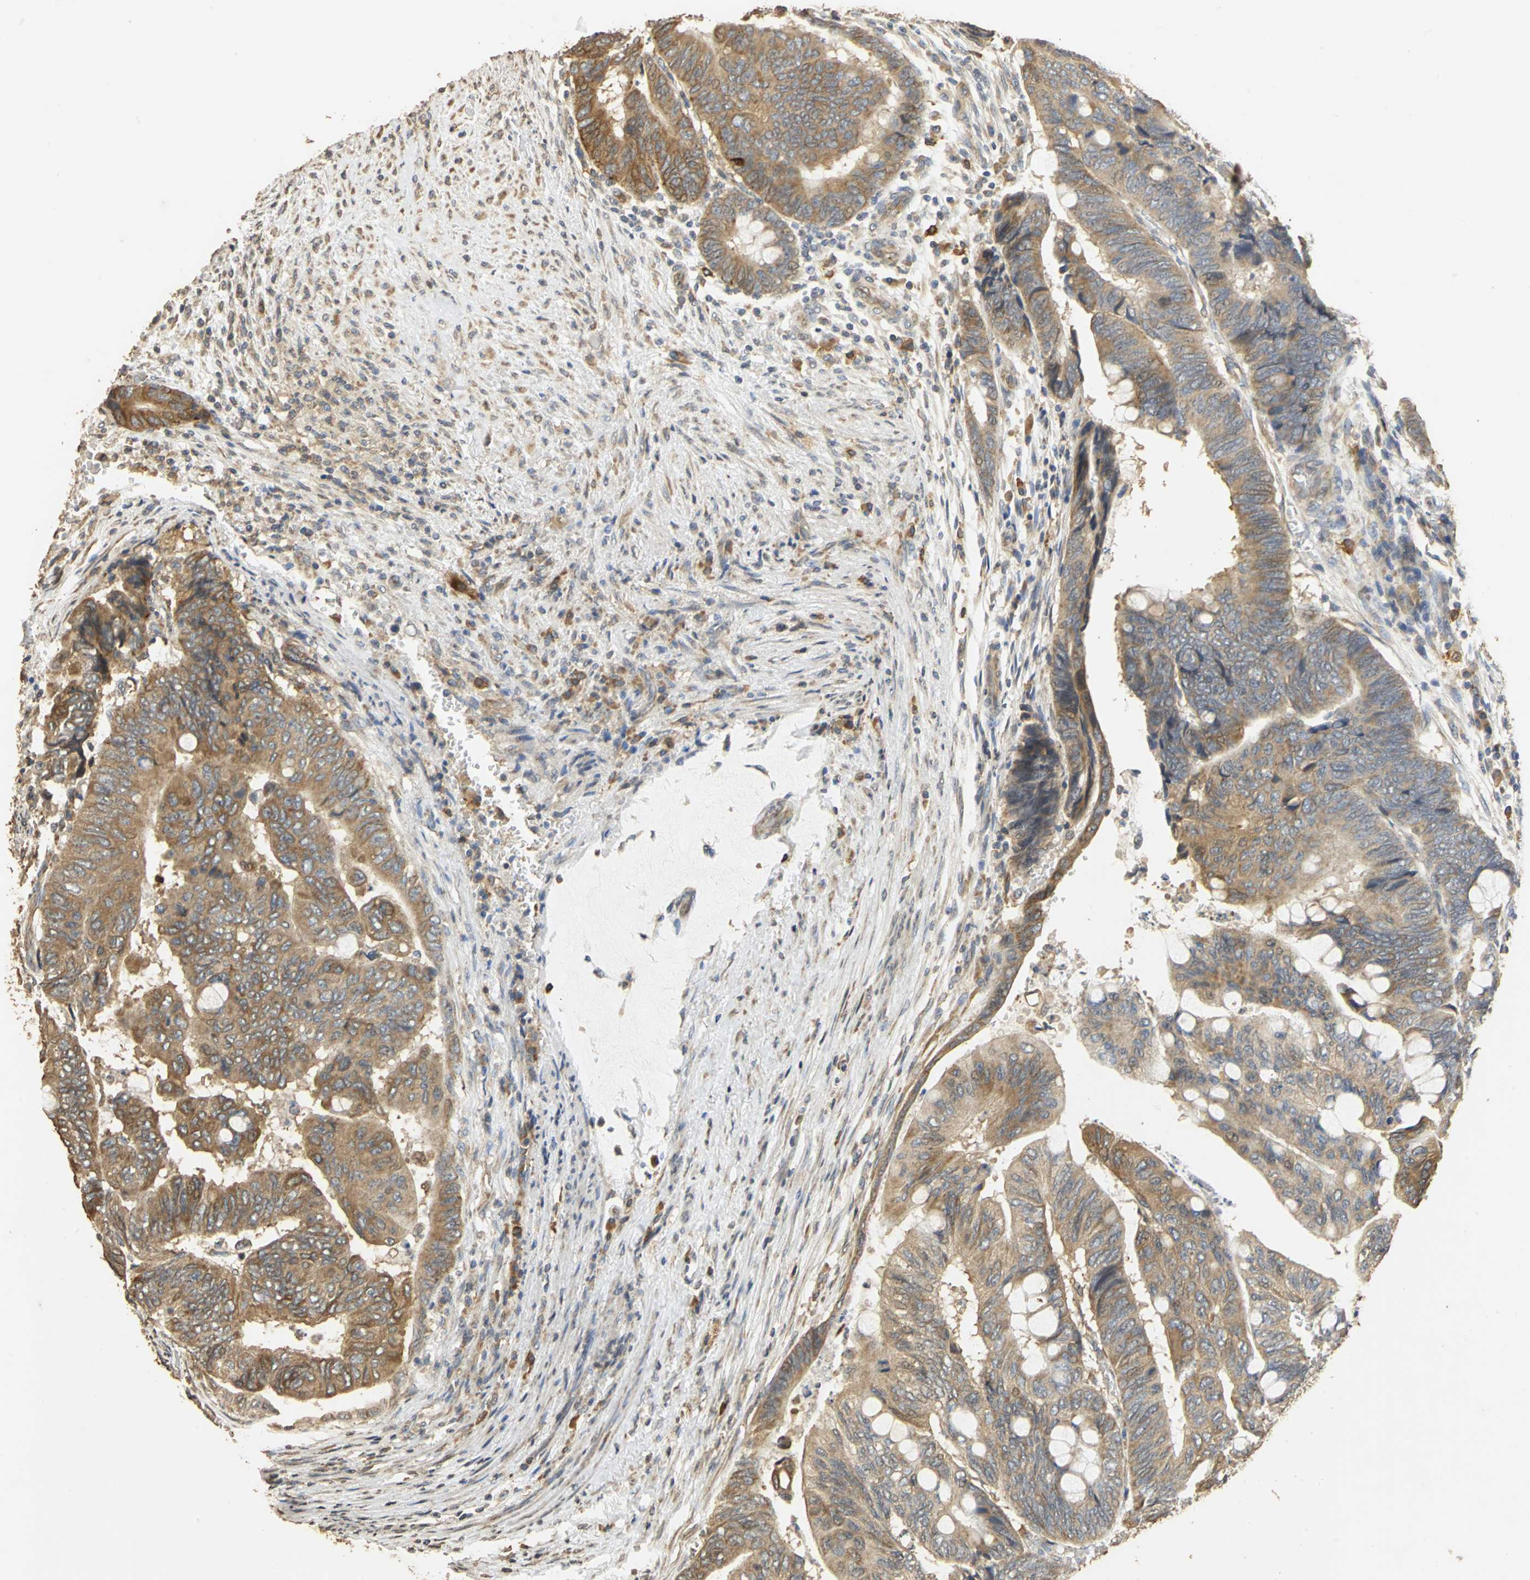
{"staining": {"intensity": "moderate", "quantity": ">75%", "location": "cytoplasmic/membranous"}, "tissue": "colorectal cancer", "cell_type": "Tumor cells", "image_type": "cancer", "snomed": [{"axis": "morphology", "description": "Normal tissue, NOS"}, {"axis": "morphology", "description": "Adenocarcinoma, NOS"}, {"axis": "topography", "description": "Rectum"}, {"axis": "topography", "description": "Peripheral nerve tissue"}], "caption": "Moderate cytoplasmic/membranous staining for a protein is identified in approximately >75% of tumor cells of colorectal cancer (adenocarcinoma) using IHC.", "gene": "ACSL4", "patient": {"sex": "male", "age": 92}}